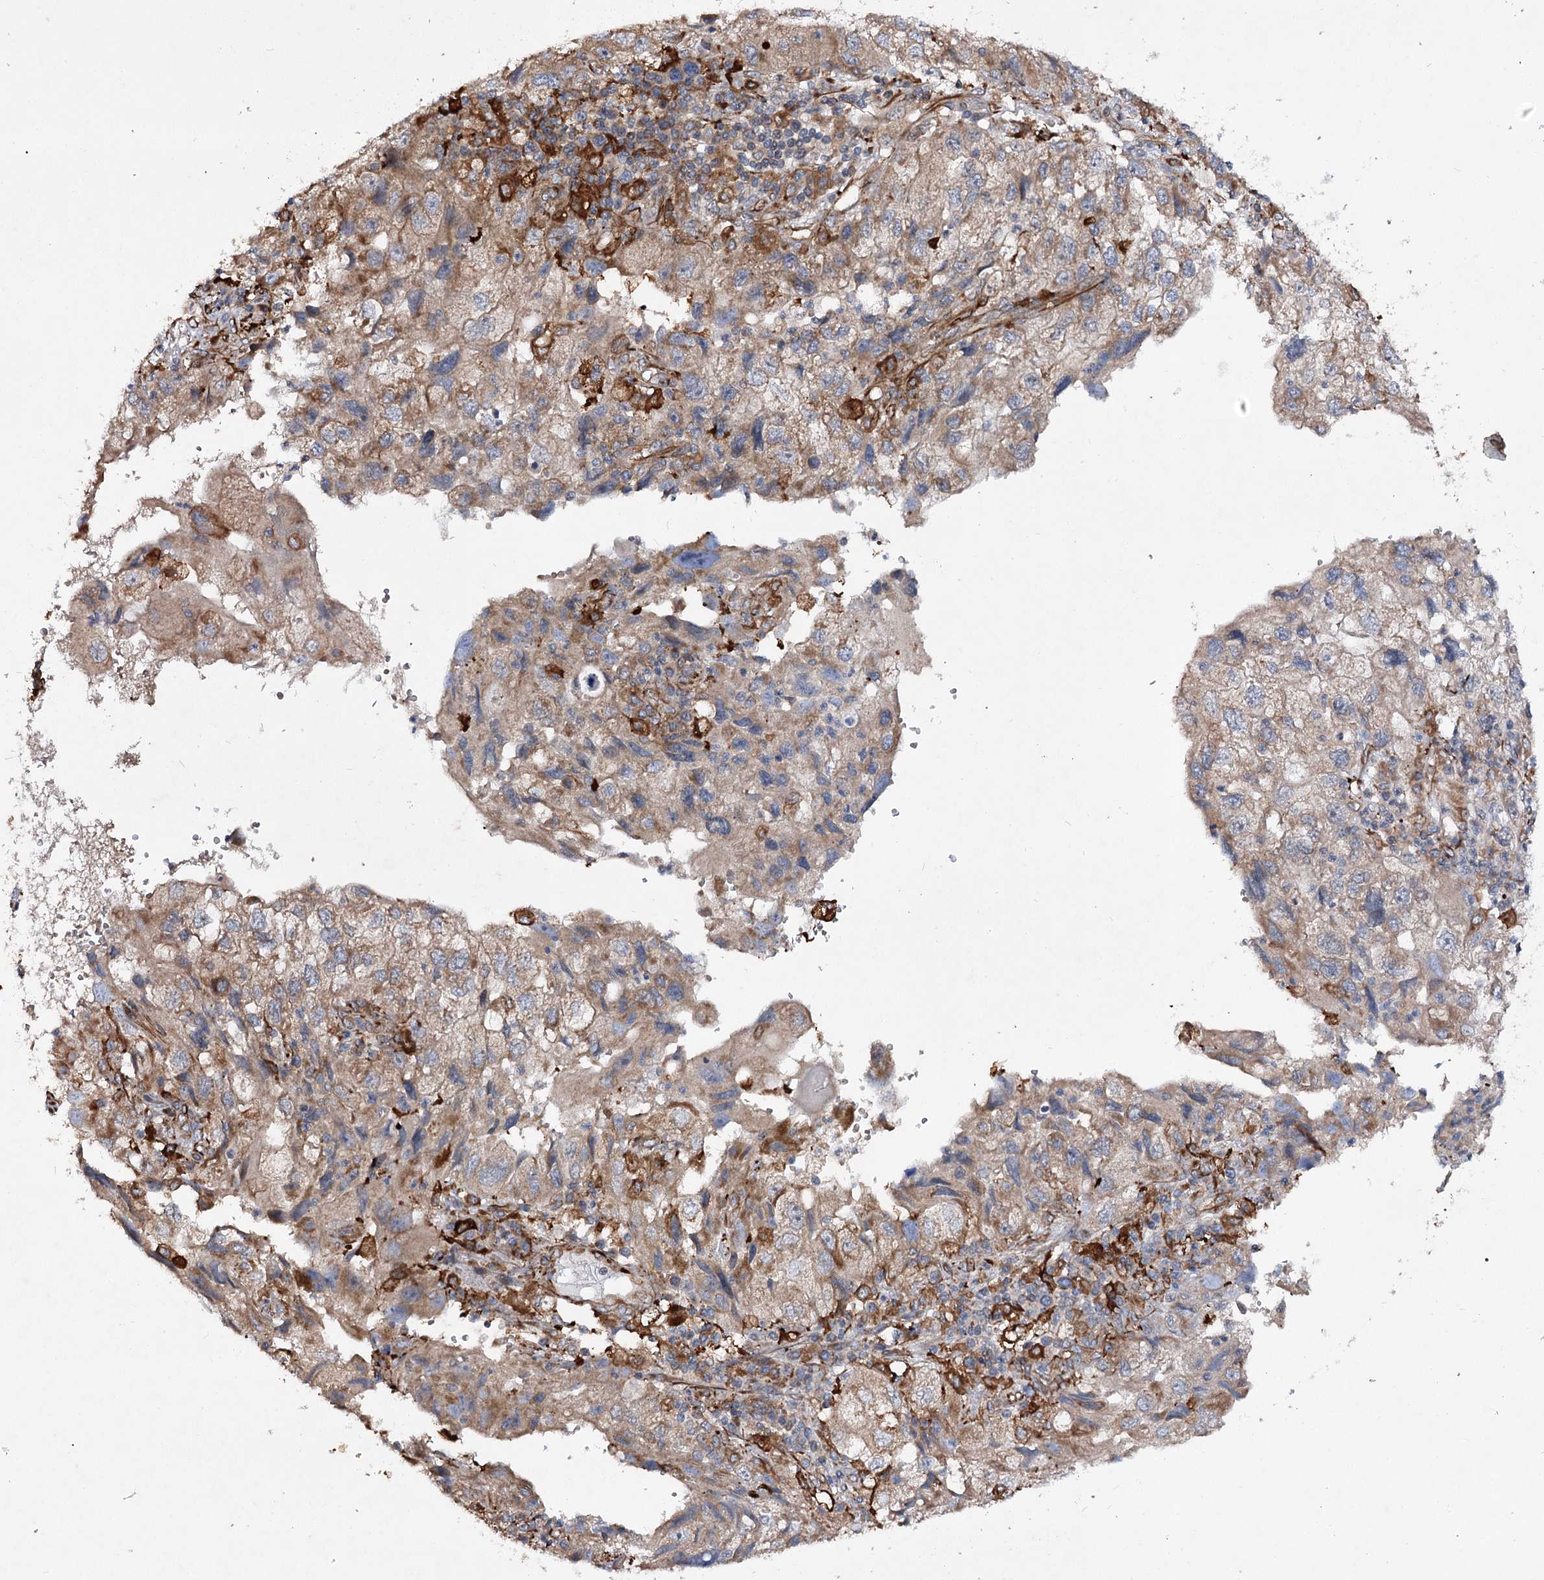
{"staining": {"intensity": "weak", "quantity": "25%-75%", "location": "cytoplasmic/membranous"}, "tissue": "endometrial cancer", "cell_type": "Tumor cells", "image_type": "cancer", "snomed": [{"axis": "morphology", "description": "Adenocarcinoma, NOS"}, {"axis": "topography", "description": "Endometrium"}], "caption": "Tumor cells reveal low levels of weak cytoplasmic/membranous staining in approximately 25%-75% of cells in adenocarcinoma (endometrial).", "gene": "DPEP2", "patient": {"sex": "female", "age": 49}}